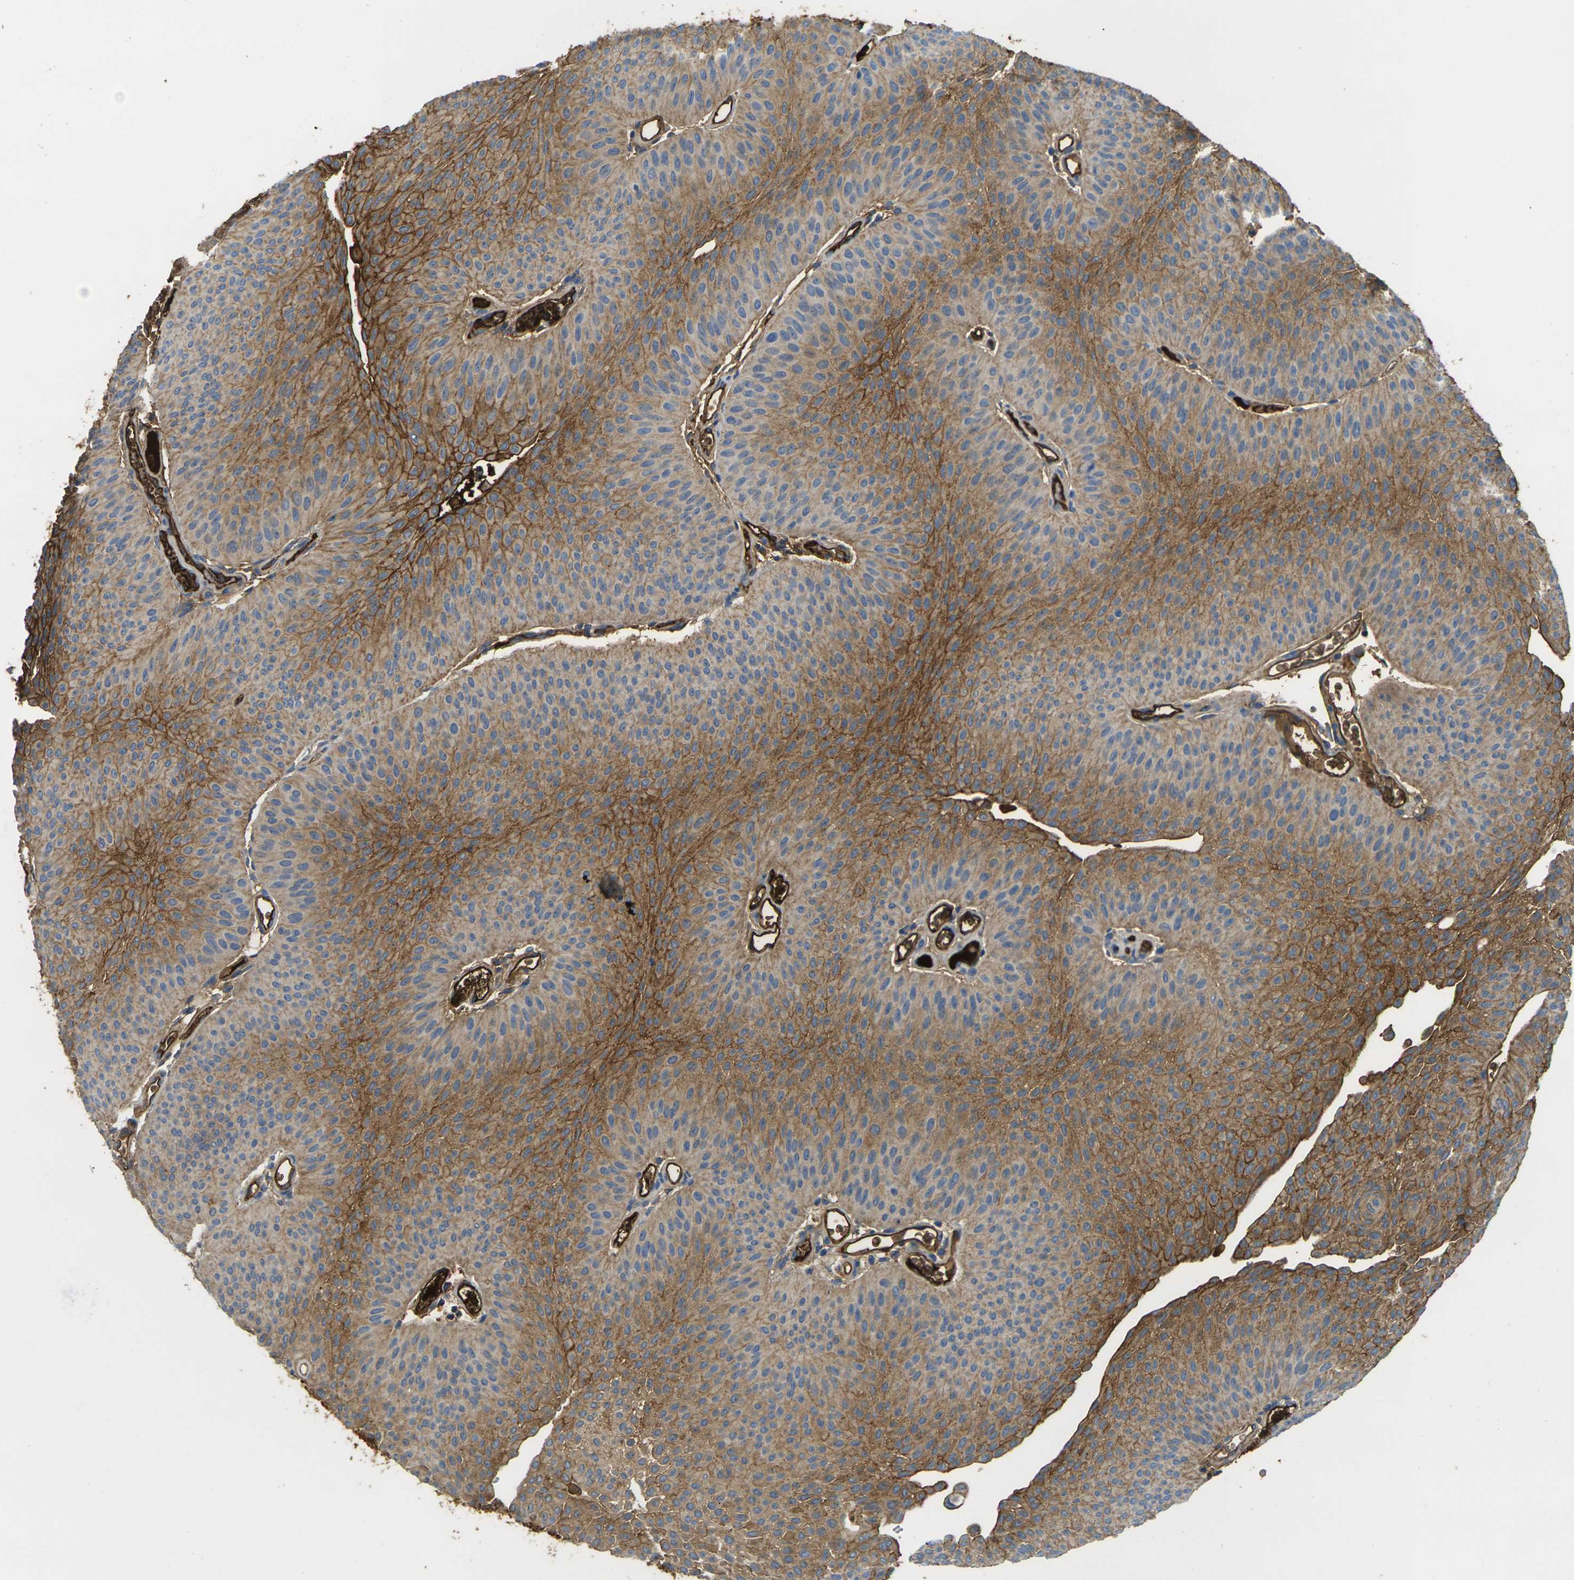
{"staining": {"intensity": "moderate", "quantity": ">75%", "location": "cytoplasmic/membranous"}, "tissue": "urothelial cancer", "cell_type": "Tumor cells", "image_type": "cancer", "snomed": [{"axis": "morphology", "description": "Urothelial carcinoma, Low grade"}, {"axis": "topography", "description": "Urinary bladder"}], "caption": "This is an image of immunohistochemistry (IHC) staining of urothelial cancer, which shows moderate staining in the cytoplasmic/membranous of tumor cells.", "gene": "PLCD1", "patient": {"sex": "female", "age": 60}}